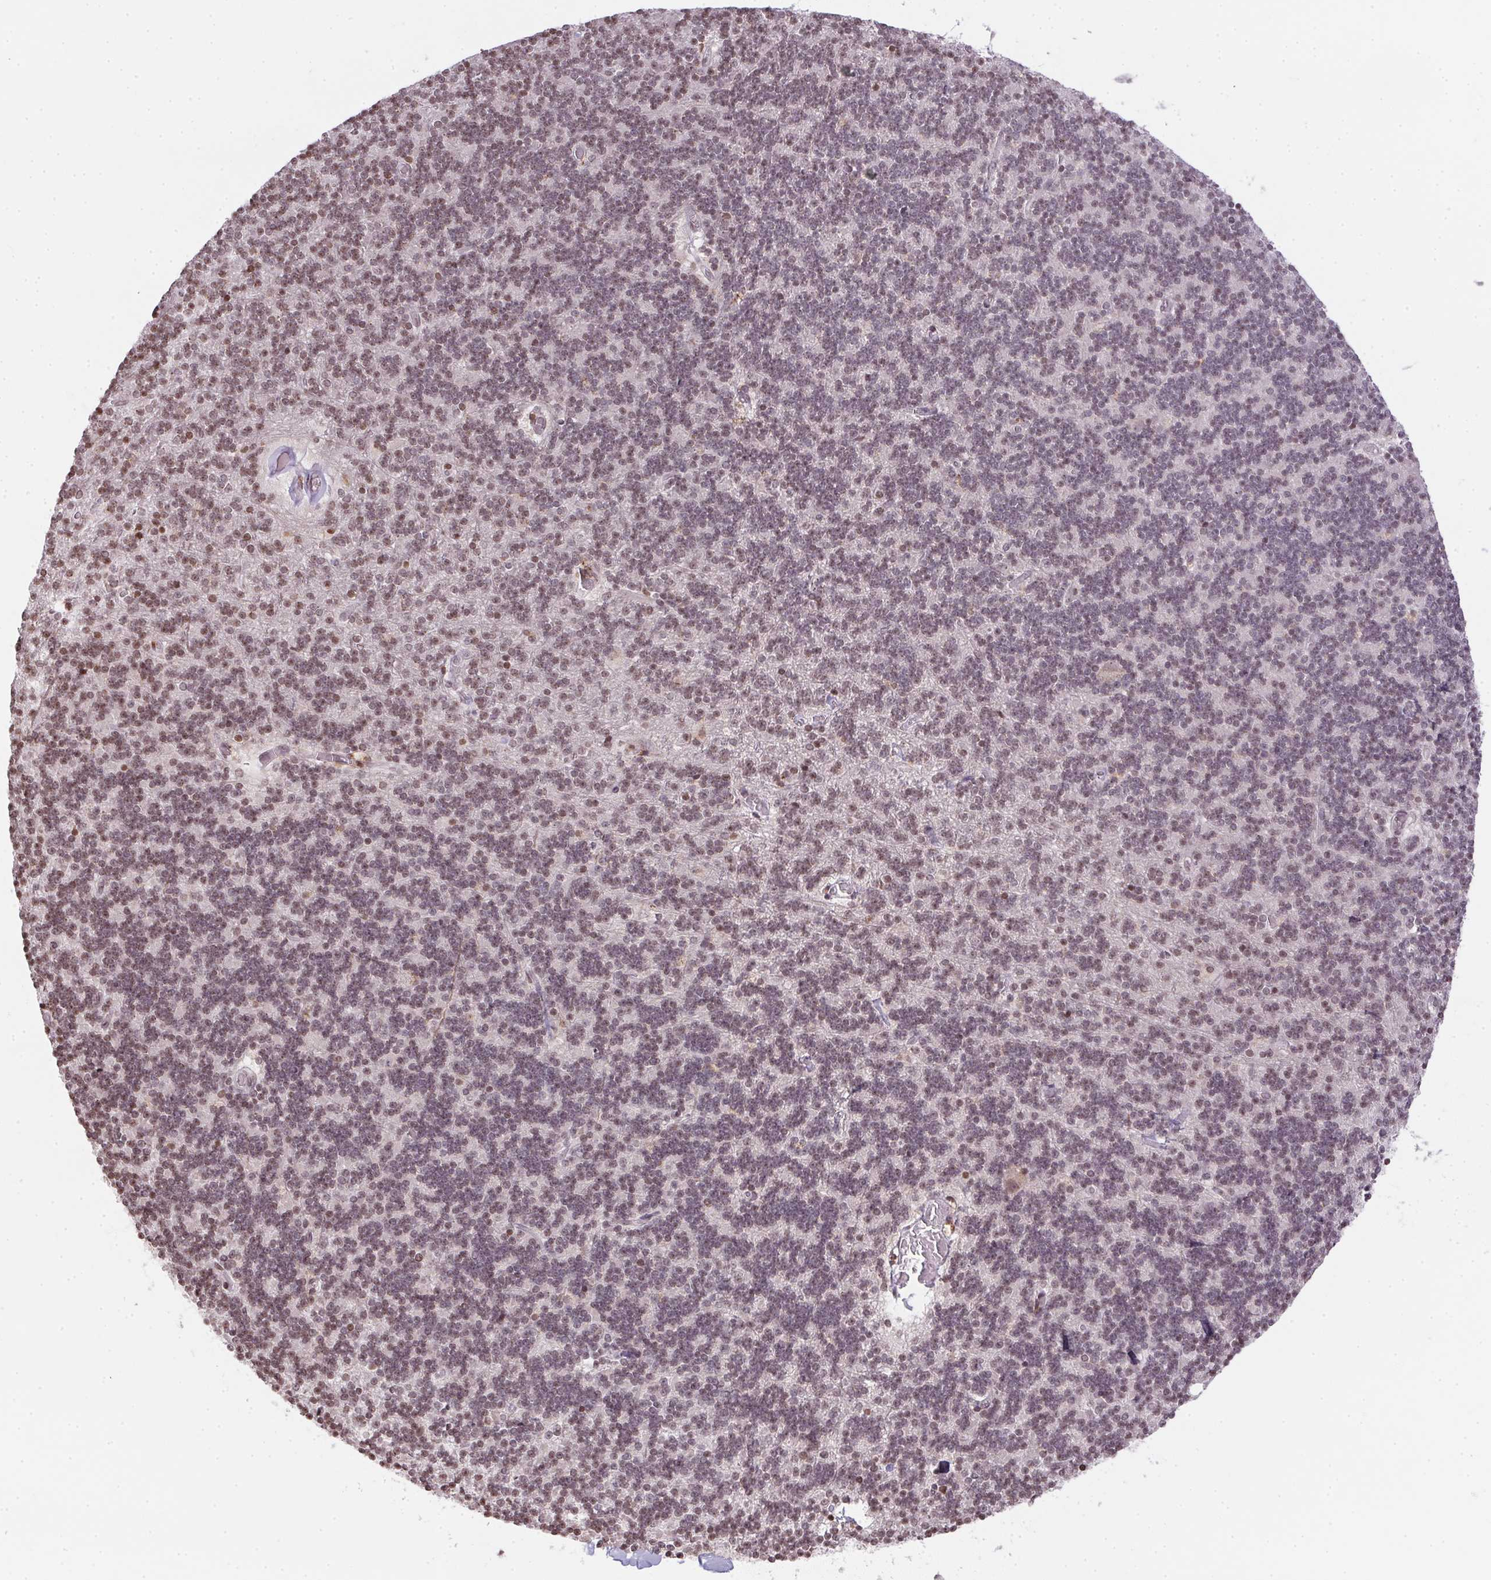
{"staining": {"intensity": "moderate", "quantity": "25%-75%", "location": "nuclear"}, "tissue": "cerebellum", "cell_type": "Cells in granular layer", "image_type": "normal", "snomed": [{"axis": "morphology", "description": "Normal tissue, NOS"}, {"axis": "topography", "description": "Cerebellum"}], "caption": "Moderate nuclear protein staining is seen in about 25%-75% of cells in granular layer in cerebellum.", "gene": "RNF181", "patient": {"sex": "male", "age": 70}}